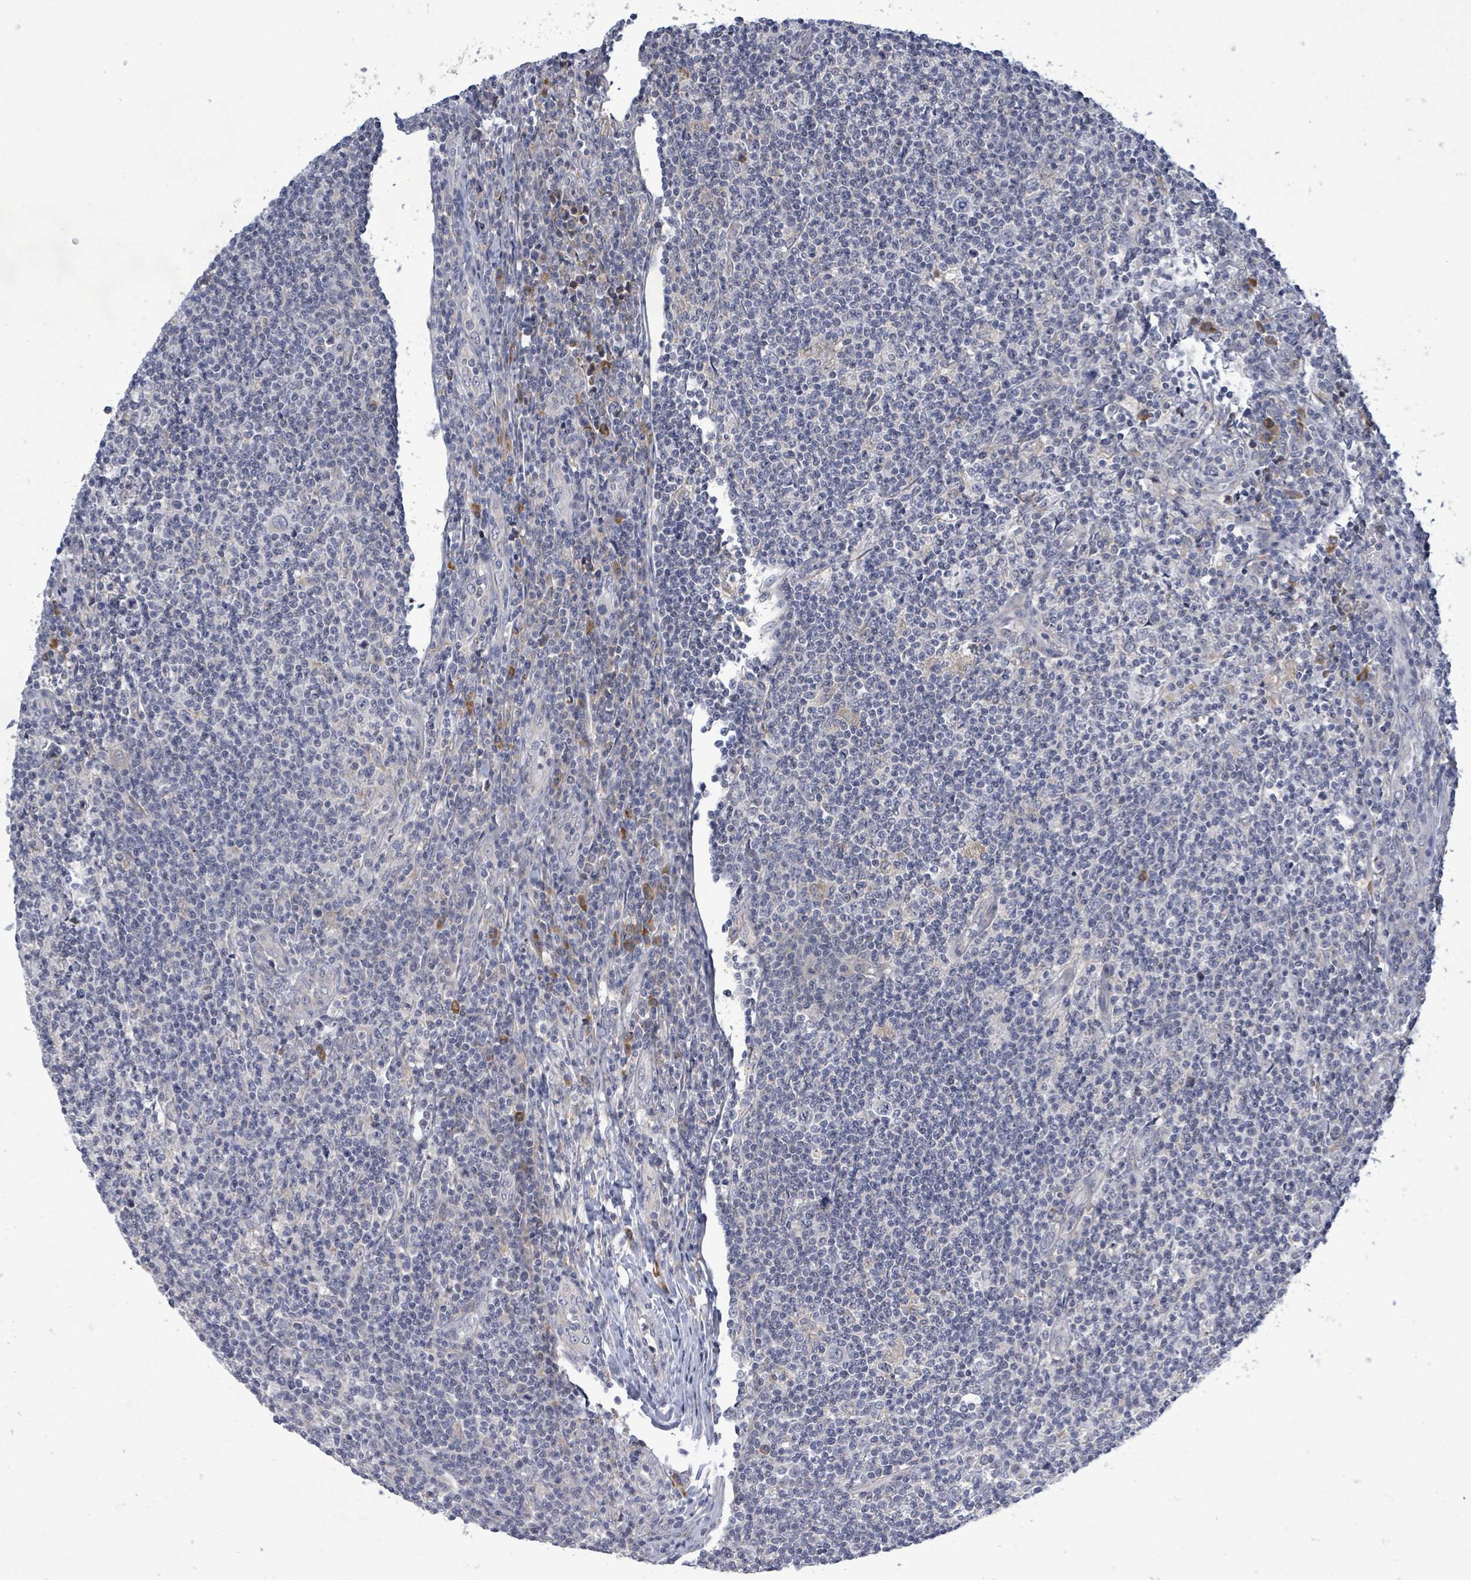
{"staining": {"intensity": "negative", "quantity": "none", "location": "none"}, "tissue": "lymphoma", "cell_type": "Tumor cells", "image_type": "cancer", "snomed": [{"axis": "morphology", "description": "Hodgkin's disease, NOS"}, {"axis": "topography", "description": "Lymph node"}], "caption": "Photomicrograph shows no protein expression in tumor cells of Hodgkin's disease tissue.", "gene": "ATP13A1", "patient": {"sex": "male", "age": 83}}